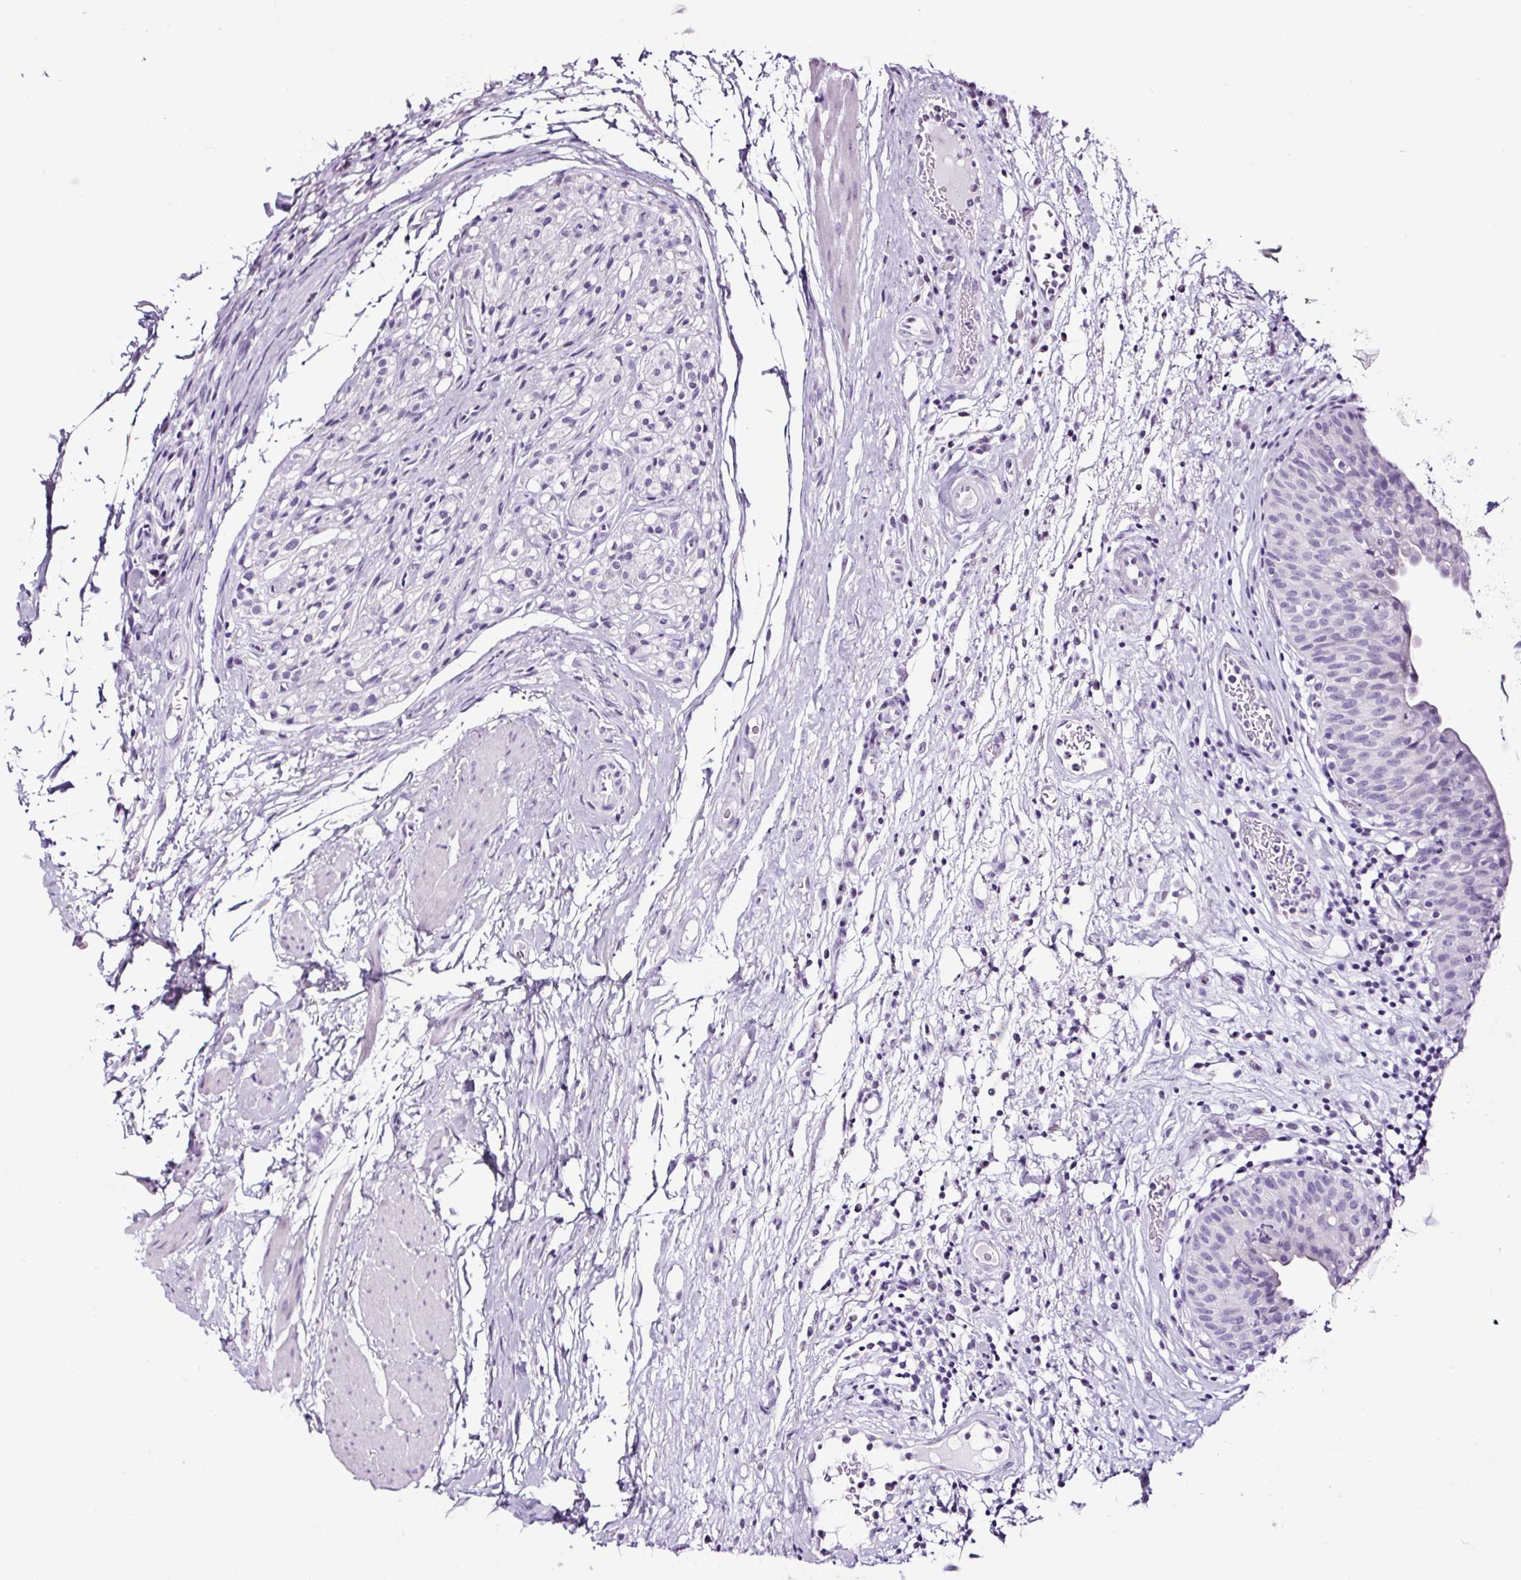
{"staining": {"intensity": "negative", "quantity": "none", "location": "none"}, "tissue": "urinary bladder", "cell_type": "Urothelial cells", "image_type": "normal", "snomed": [{"axis": "morphology", "description": "Normal tissue, NOS"}, {"axis": "morphology", "description": "Inflammation, NOS"}, {"axis": "topography", "description": "Urinary bladder"}], "caption": "DAB (3,3'-diaminobenzidine) immunohistochemical staining of unremarkable human urinary bladder demonstrates no significant expression in urothelial cells. The staining is performed using DAB brown chromogen with nuclei counter-stained in using hematoxylin.", "gene": "NPHS2", "patient": {"sex": "male", "age": 57}}